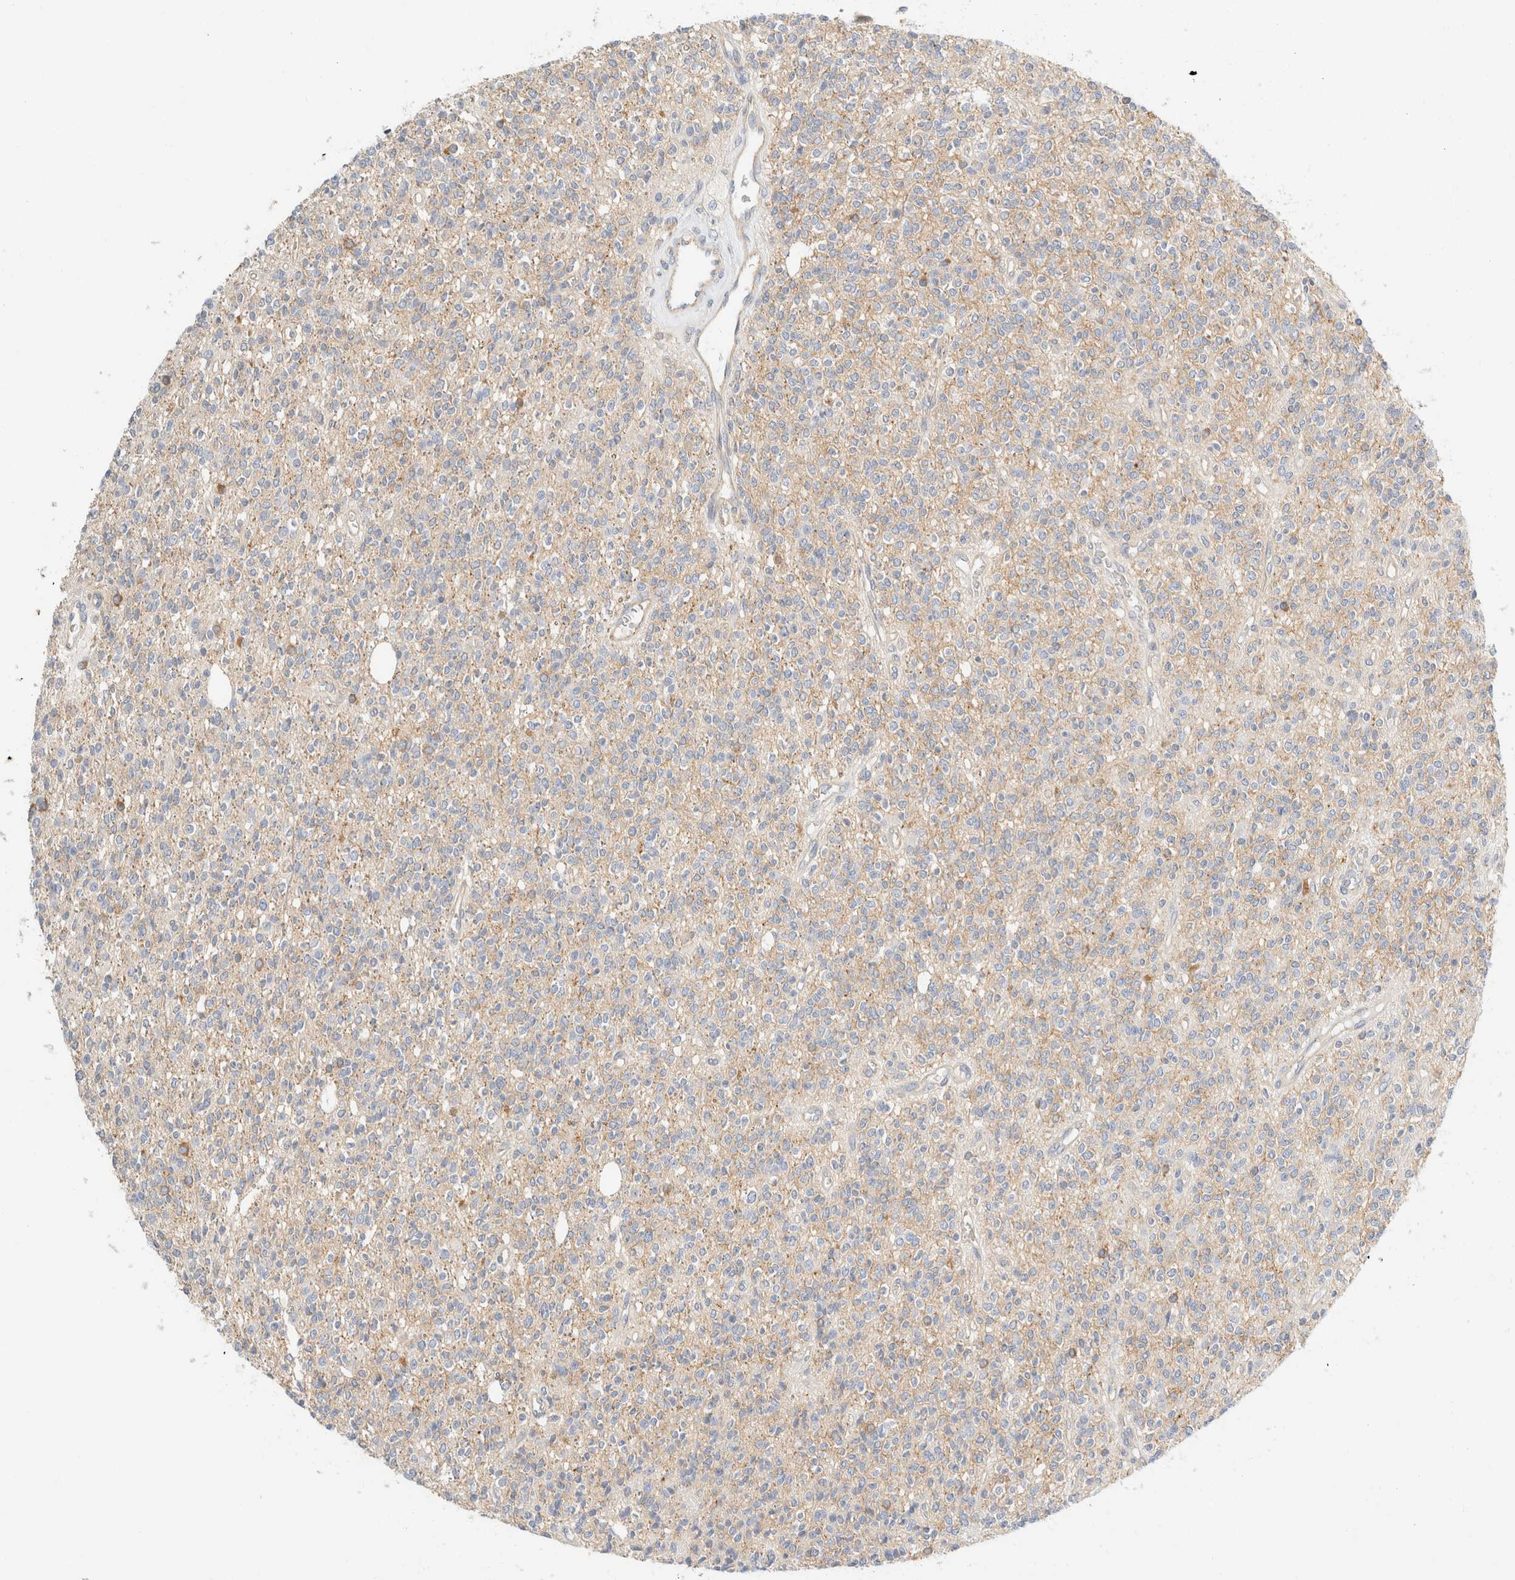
{"staining": {"intensity": "weak", "quantity": "<25%", "location": "cytoplasmic/membranous"}, "tissue": "glioma", "cell_type": "Tumor cells", "image_type": "cancer", "snomed": [{"axis": "morphology", "description": "Glioma, malignant, High grade"}, {"axis": "topography", "description": "Brain"}], "caption": "A high-resolution photomicrograph shows immunohistochemistry staining of high-grade glioma (malignant), which exhibits no significant positivity in tumor cells. The staining is performed using DAB (3,3'-diaminobenzidine) brown chromogen with nuclei counter-stained in using hematoxylin.", "gene": "SH3GLB2", "patient": {"sex": "male", "age": 34}}